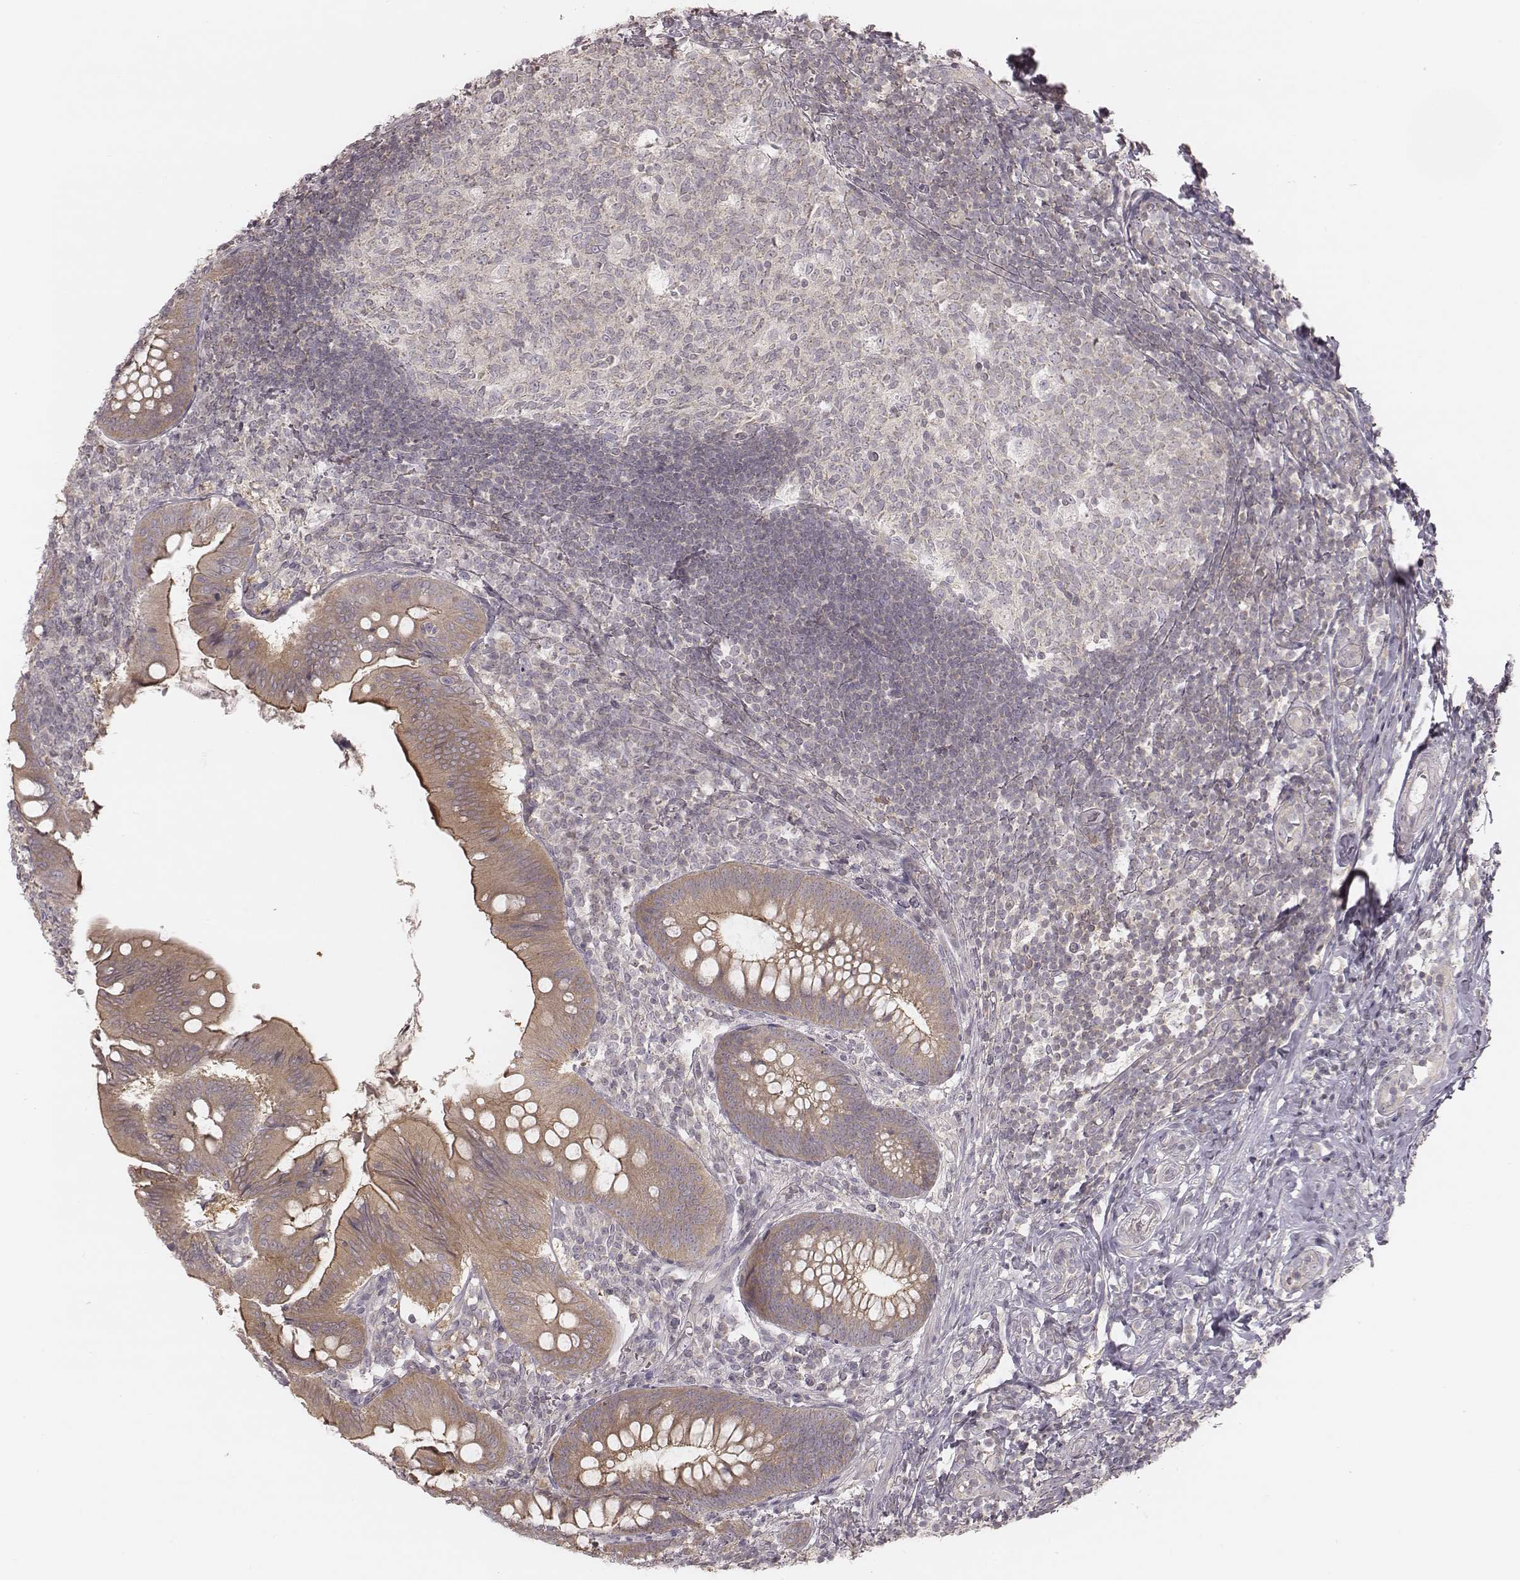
{"staining": {"intensity": "moderate", "quantity": ">75%", "location": "cytoplasmic/membranous"}, "tissue": "appendix", "cell_type": "Glandular cells", "image_type": "normal", "snomed": [{"axis": "morphology", "description": "Normal tissue, NOS"}, {"axis": "morphology", "description": "Inflammation, NOS"}, {"axis": "topography", "description": "Appendix"}], "caption": "Unremarkable appendix exhibits moderate cytoplasmic/membranous positivity in about >75% of glandular cells, visualized by immunohistochemistry.", "gene": "TDRD5", "patient": {"sex": "male", "age": 16}}